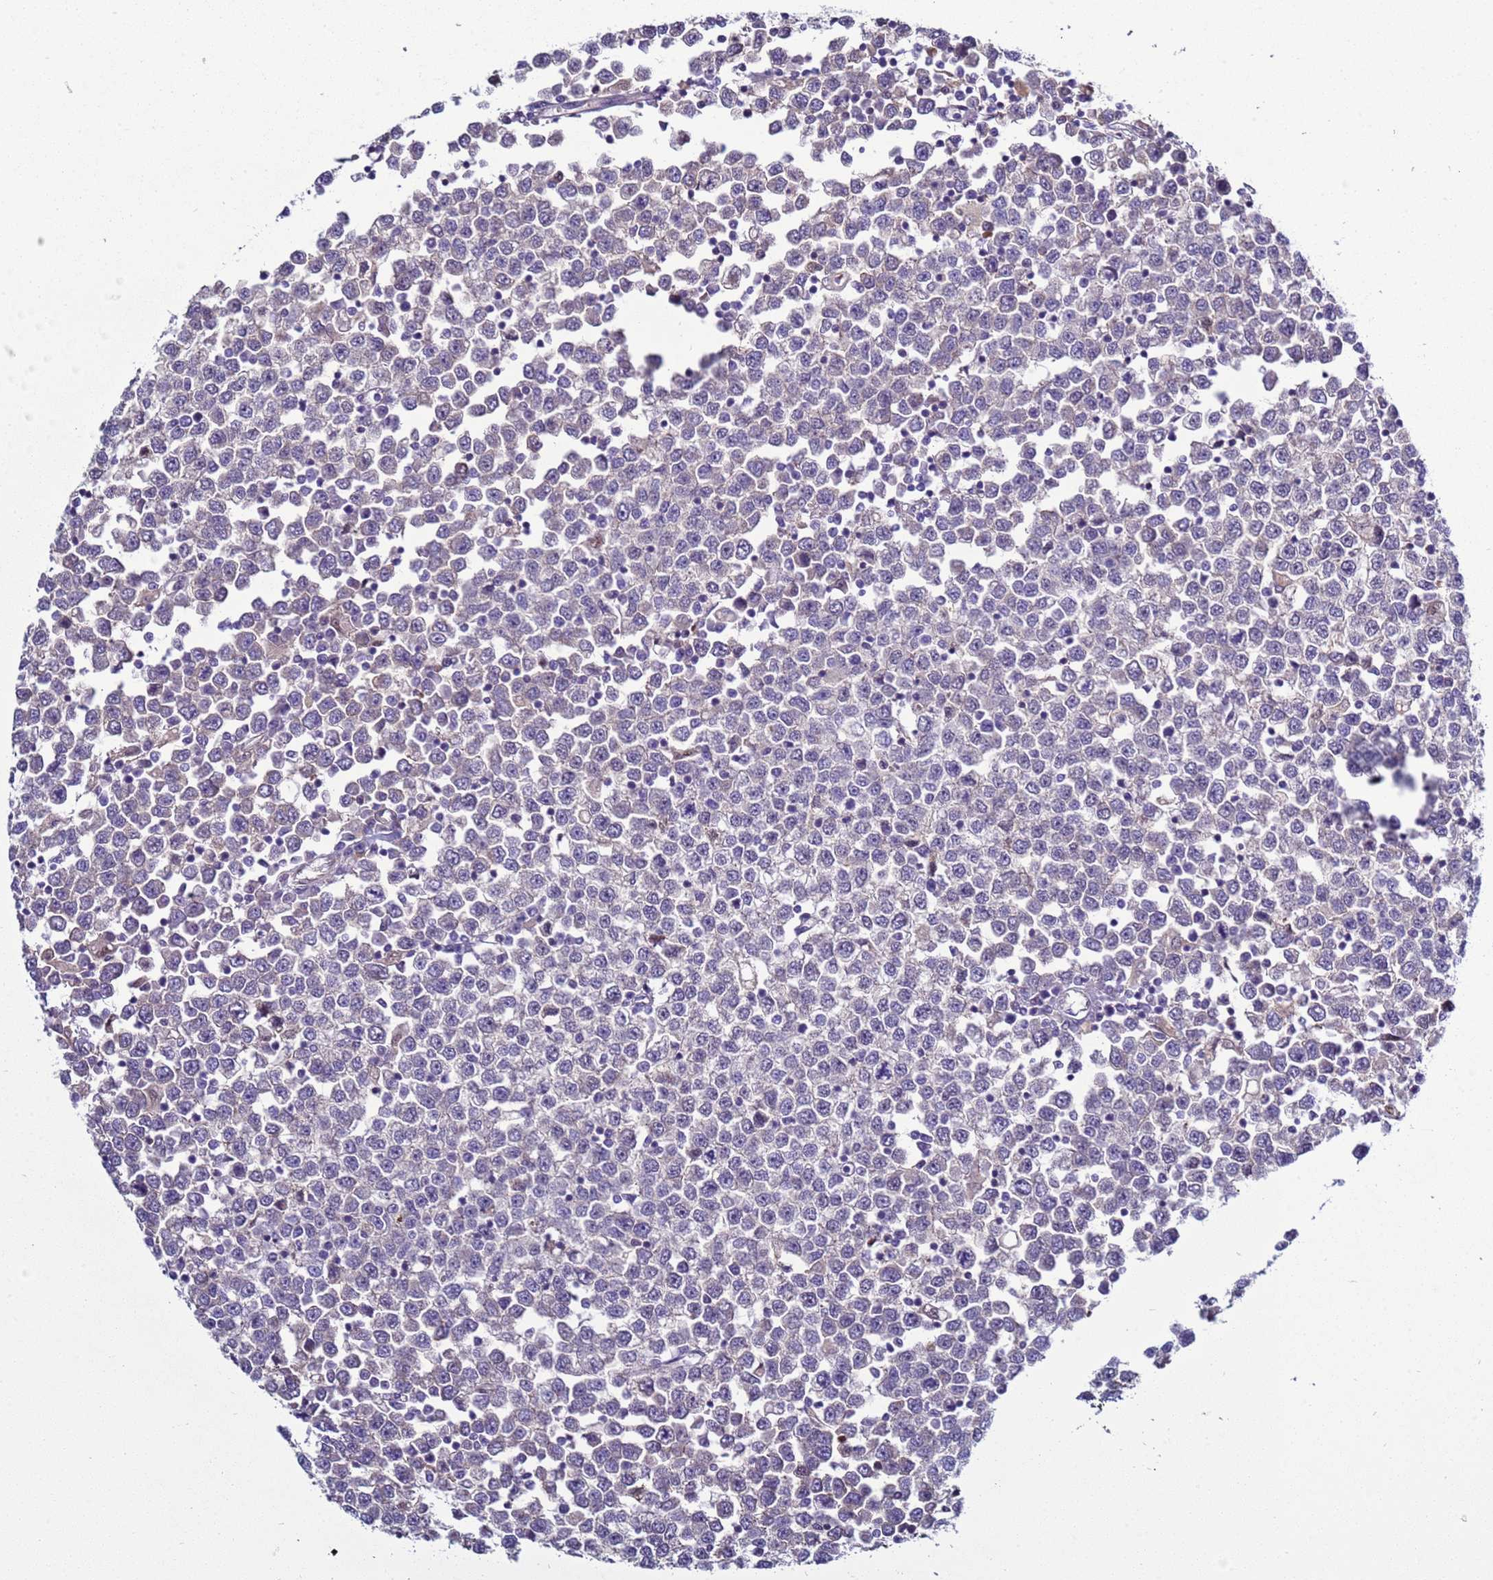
{"staining": {"intensity": "negative", "quantity": "none", "location": "none"}, "tissue": "testis cancer", "cell_type": "Tumor cells", "image_type": "cancer", "snomed": [{"axis": "morphology", "description": "Seminoma, NOS"}, {"axis": "topography", "description": "Testis"}], "caption": "An image of testis seminoma stained for a protein shows no brown staining in tumor cells.", "gene": "NAT2", "patient": {"sex": "male", "age": 65}}